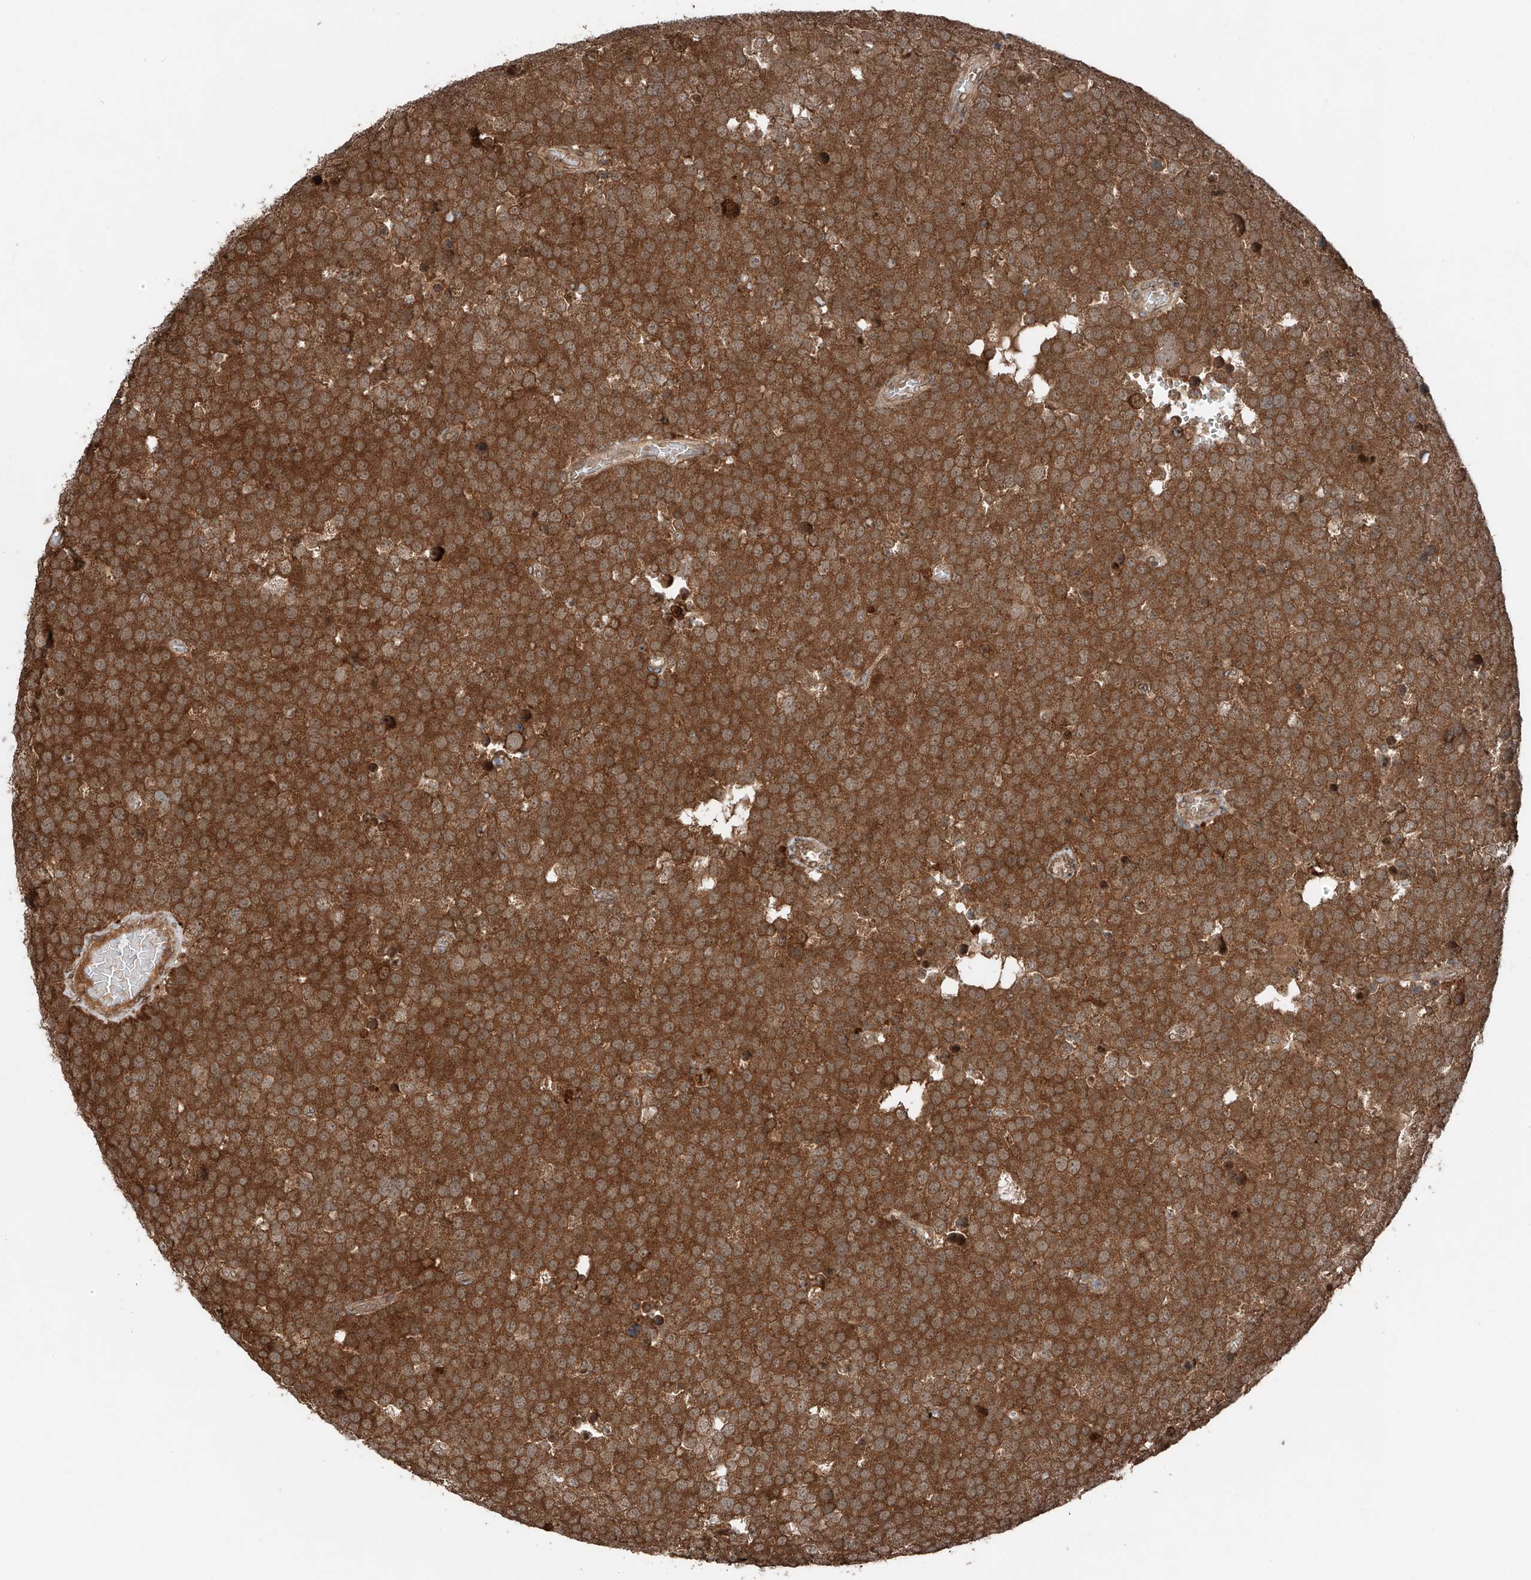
{"staining": {"intensity": "strong", "quantity": ">75%", "location": "cytoplasmic/membranous"}, "tissue": "testis cancer", "cell_type": "Tumor cells", "image_type": "cancer", "snomed": [{"axis": "morphology", "description": "Seminoma, NOS"}, {"axis": "topography", "description": "Testis"}], "caption": "Testis cancer (seminoma) stained with DAB immunohistochemistry demonstrates high levels of strong cytoplasmic/membranous positivity in approximately >75% of tumor cells. Immunohistochemistry stains the protein of interest in brown and the nuclei are stained blue.", "gene": "CEP162", "patient": {"sex": "male", "age": 71}}